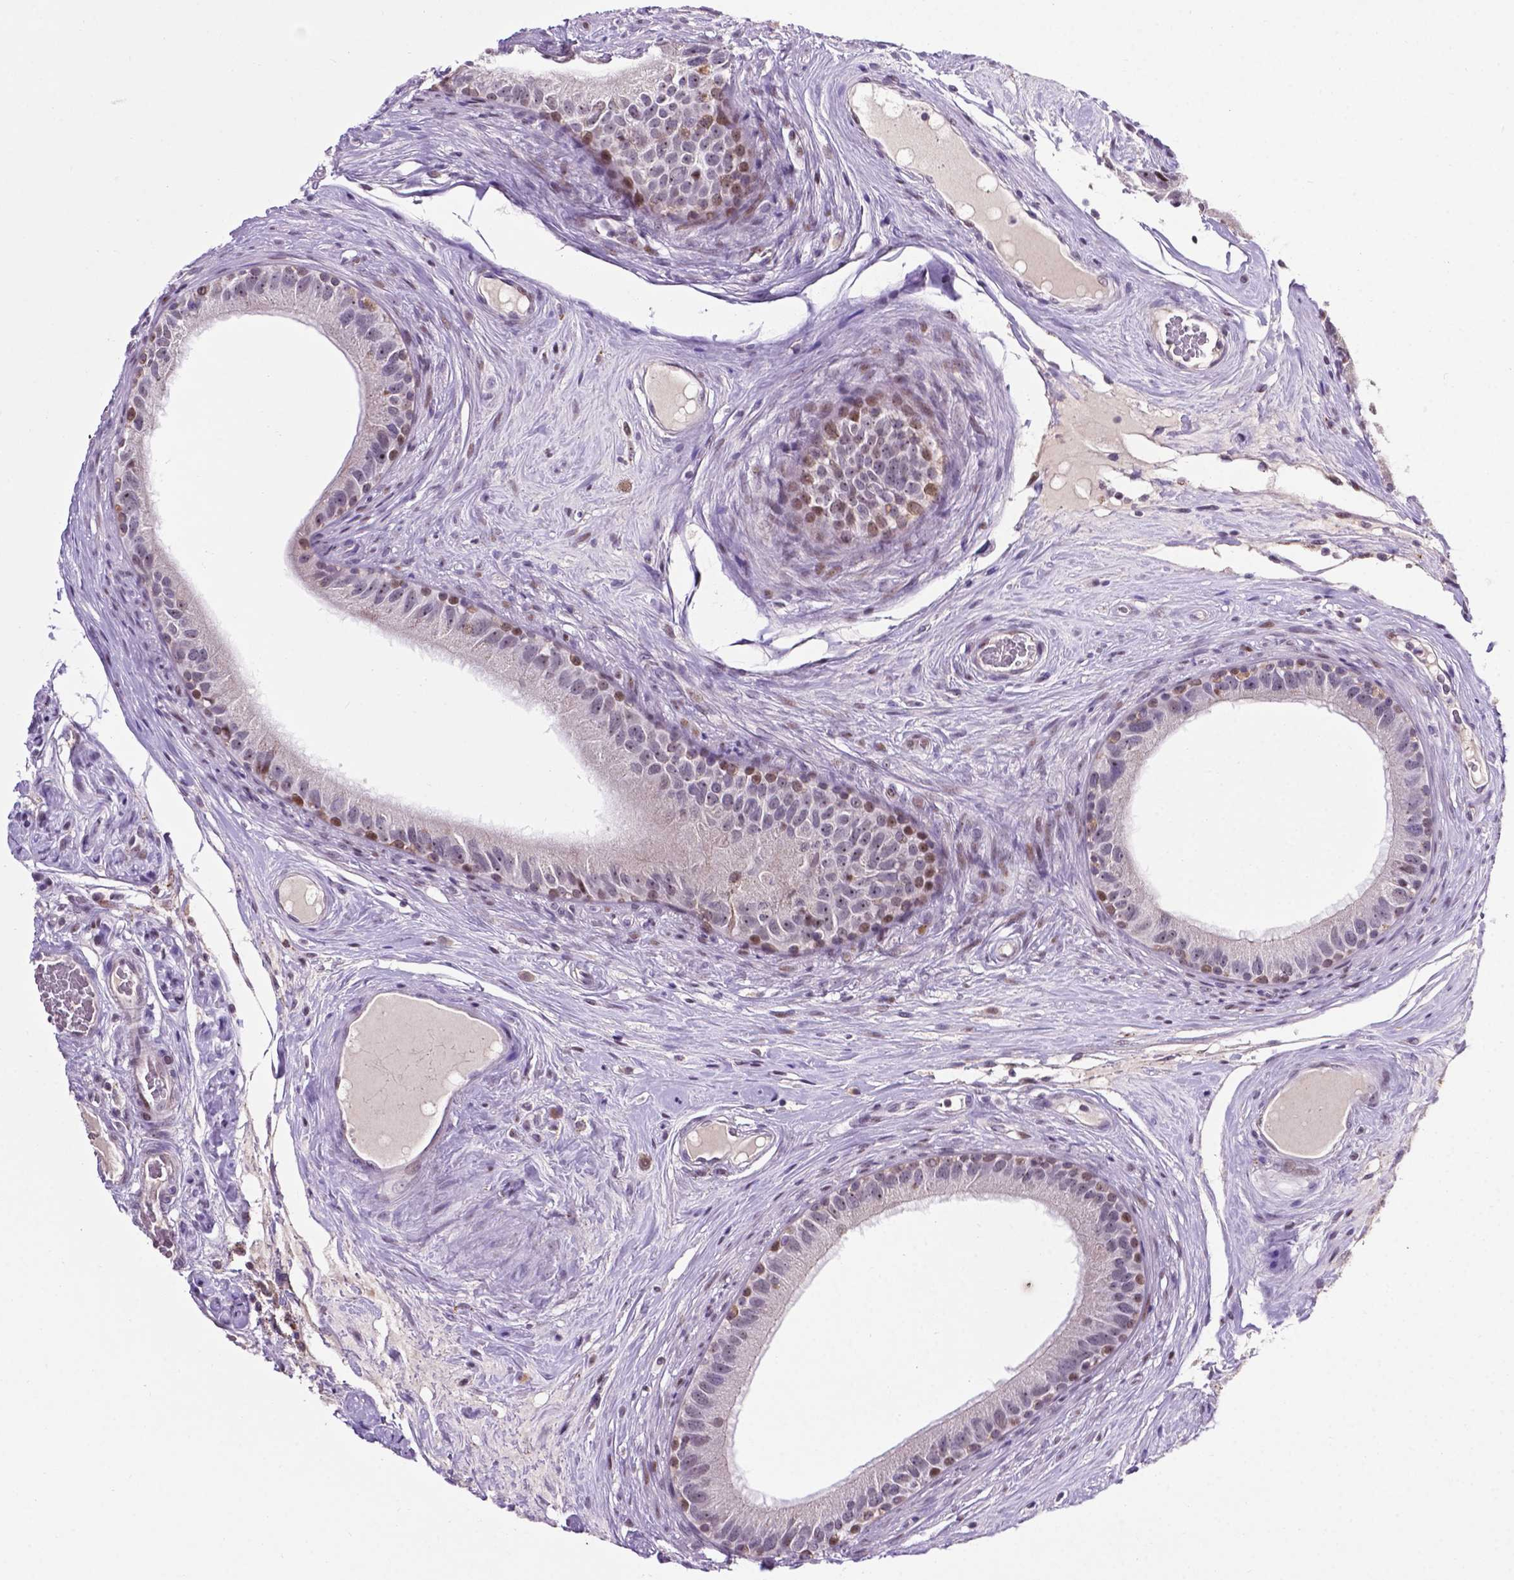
{"staining": {"intensity": "moderate", "quantity": "<25%", "location": "nuclear"}, "tissue": "epididymis", "cell_type": "Glandular cells", "image_type": "normal", "snomed": [{"axis": "morphology", "description": "Normal tissue, NOS"}, {"axis": "topography", "description": "Epididymis"}], "caption": "Immunohistochemical staining of unremarkable epididymis displays low levels of moderate nuclear positivity in about <25% of glandular cells. (DAB (3,3'-diaminobenzidine) IHC with brightfield microscopy, high magnification).", "gene": "SMAD2", "patient": {"sex": "male", "age": 59}}